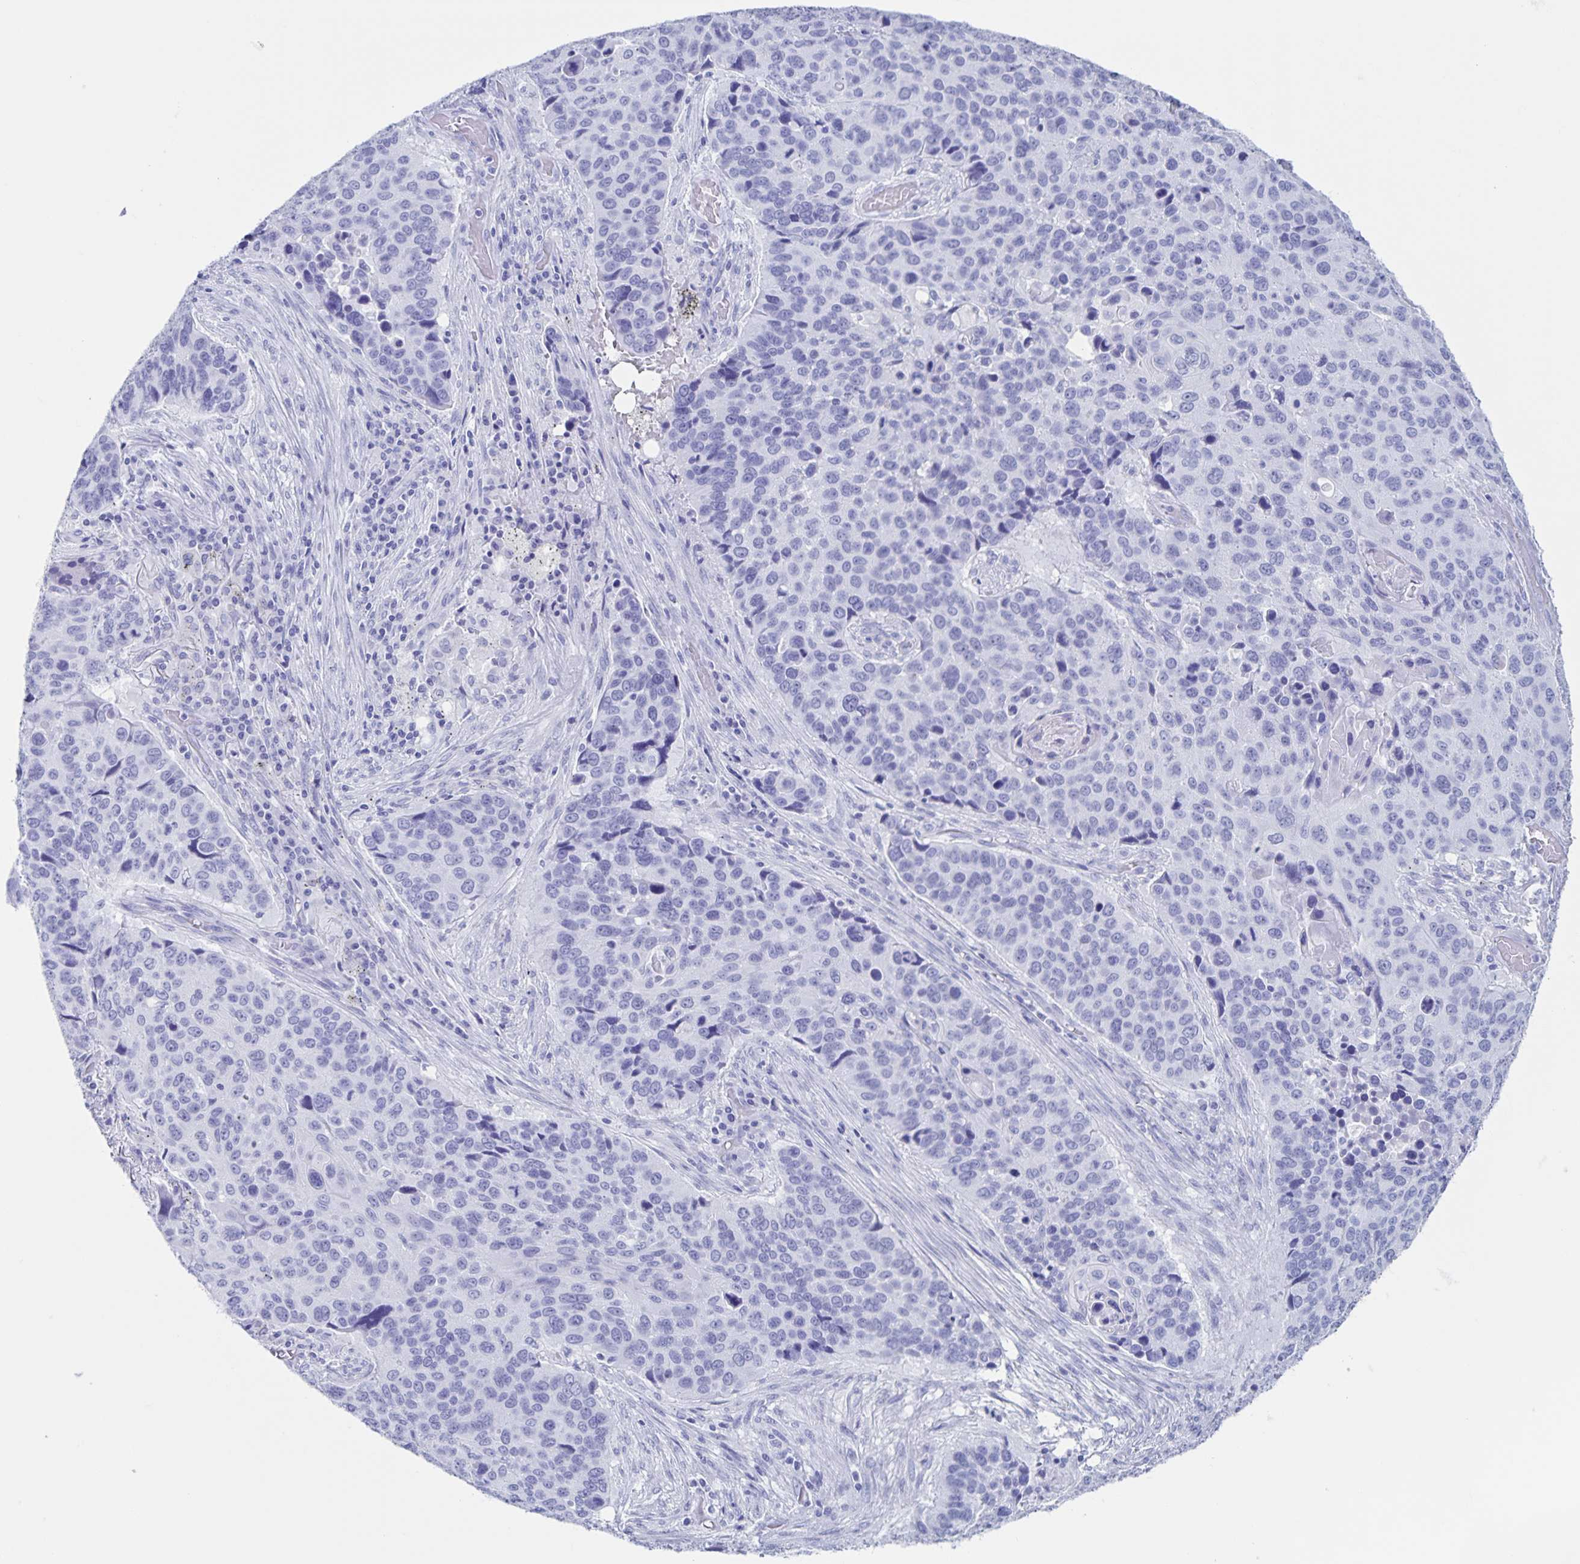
{"staining": {"intensity": "negative", "quantity": "none", "location": "none"}, "tissue": "lung cancer", "cell_type": "Tumor cells", "image_type": "cancer", "snomed": [{"axis": "morphology", "description": "Squamous cell carcinoma, NOS"}, {"axis": "topography", "description": "Lung"}], "caption": "High power microscopy micrograph of an immunohistochemistry image of lung squamous cell carcinoma, revealing no significant expression in tumor cells.", "gene": "C12orf56", "patient": {"sex": "male", "age": 68}}